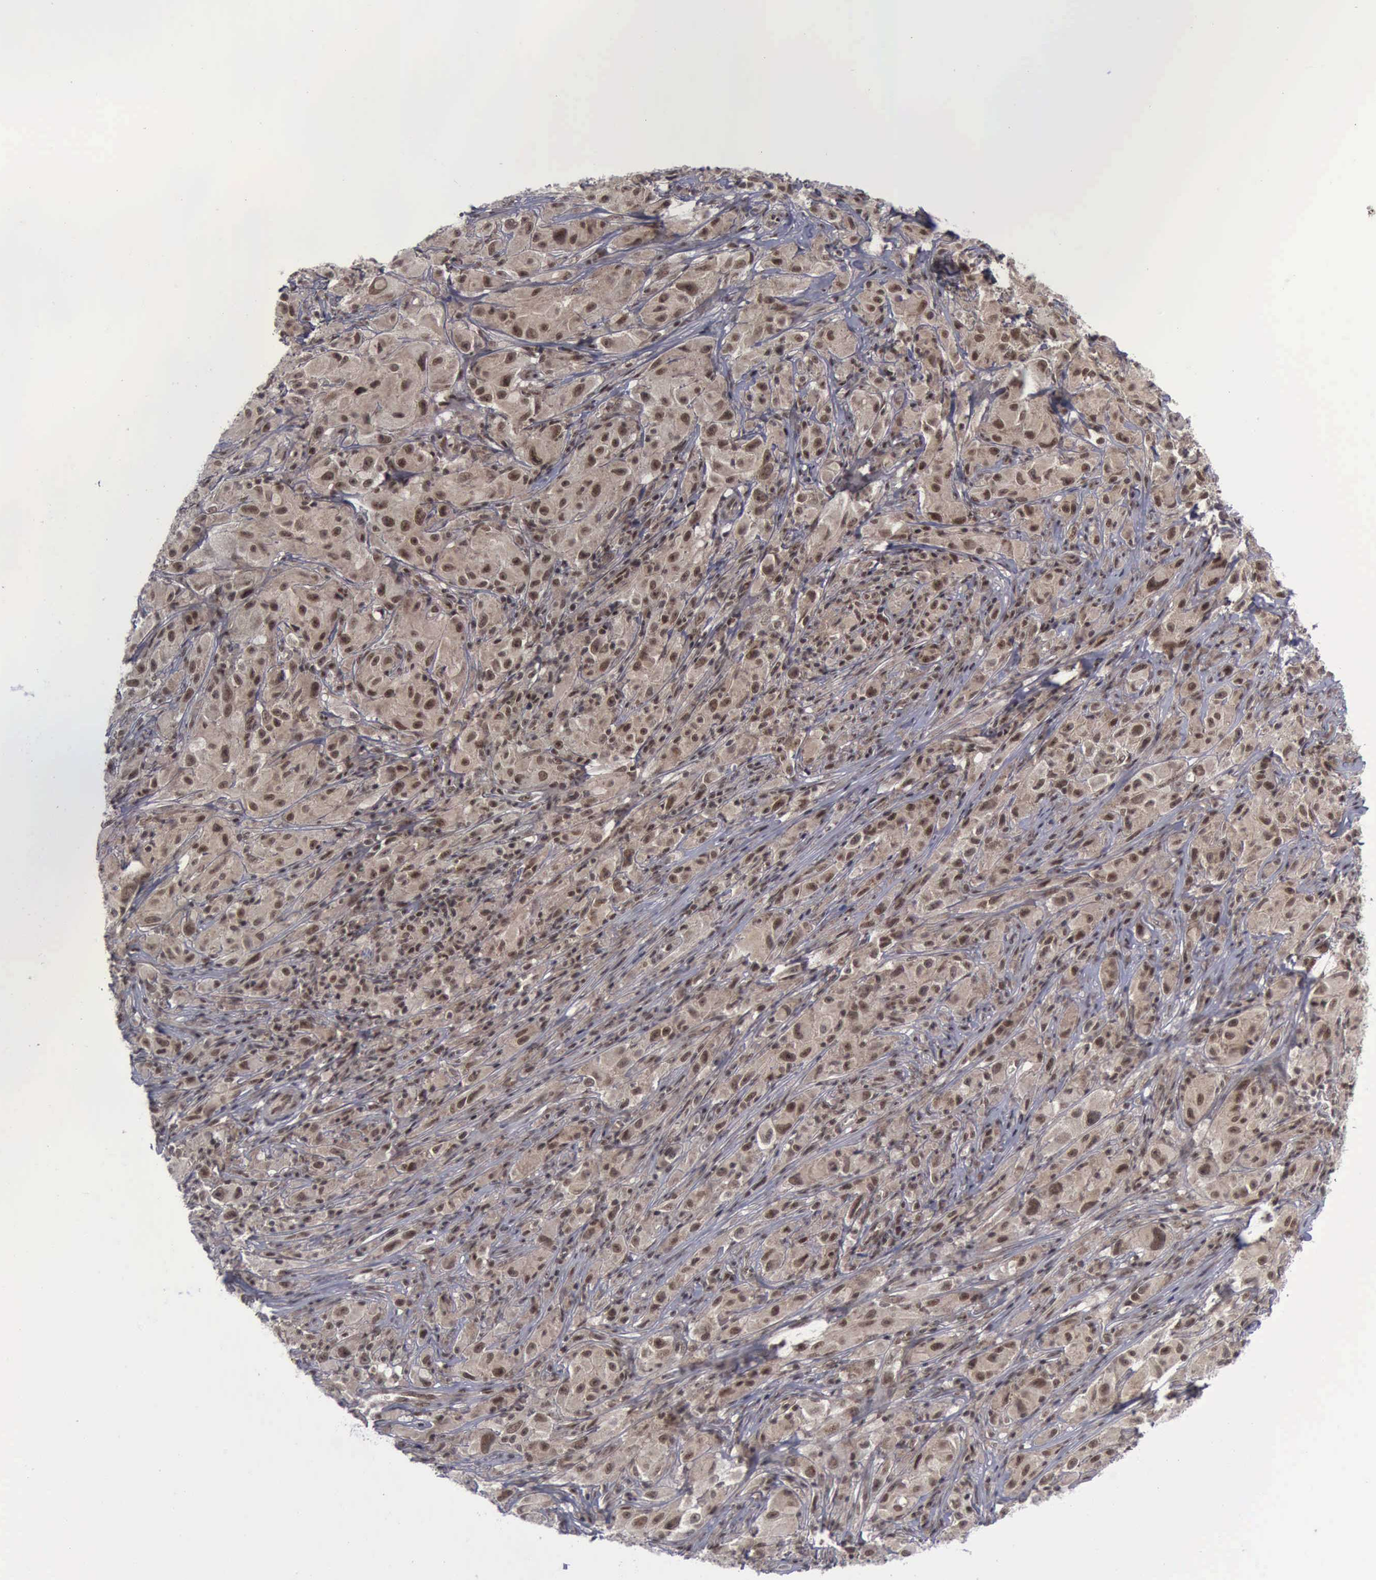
{"staining": {"intensity": "moderate", "quantity": ">75%", "location": "cytoplasmic/membranous,nuclear"}, "tissue": "melanoma", "cell_type": "Tumor cells", "image_type": "cancer", "snomed": [{"axis": "morphology", "description": "Malignant melanoma, NOS"}, {"axis": "topography", "description": "Skin"}], "caption": "Moderate cytoplasmic/membranous and nuclear staining for a protein is appreciated in approximately >75% of tumor cells of melanoma using IHC.", "gene": "ATM", "patient": {"sex": "male", "age": 56}}